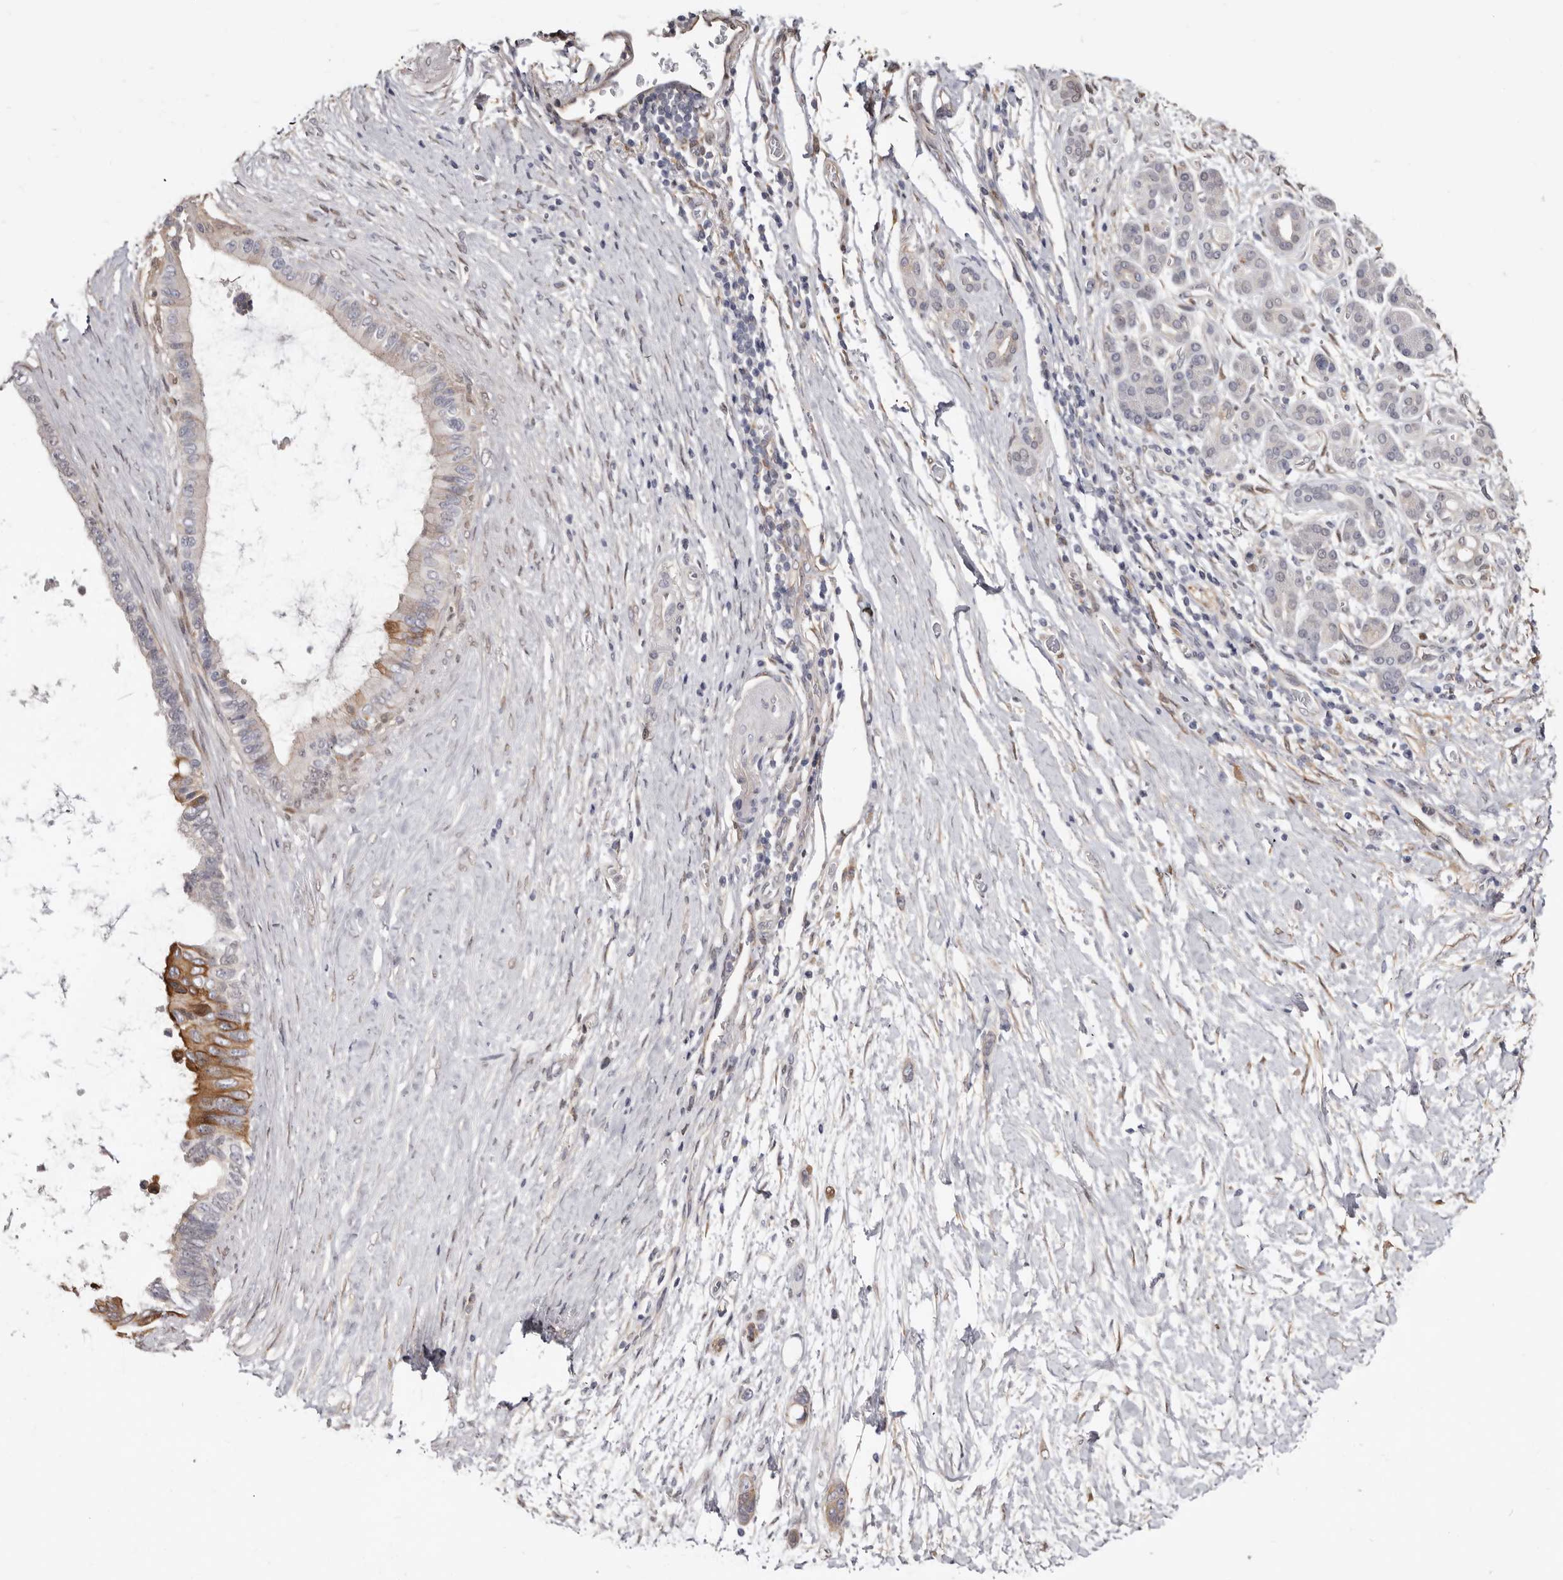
{"staining": {"intensity": "moderate", "quantity": "<25%", "location": "cytoplasmic/membranous"}, "tissue": "pancreatic cancer", "cell_type": "Tumor cells", "image_type": "cancer", "snomed": [{"axis": "morphology", "description": "Adenocarcinoma, NOS"}, {"axis": "topography", "description": "Pancreas"}], "caption": "Protein analysis of pancreatic cancer tissue displays moderate cytoplasmic/membranous staining in about <25% of tumor cells.", "gene": "KHDRBS2", "patient": {"sex": "female", "age": 72}}